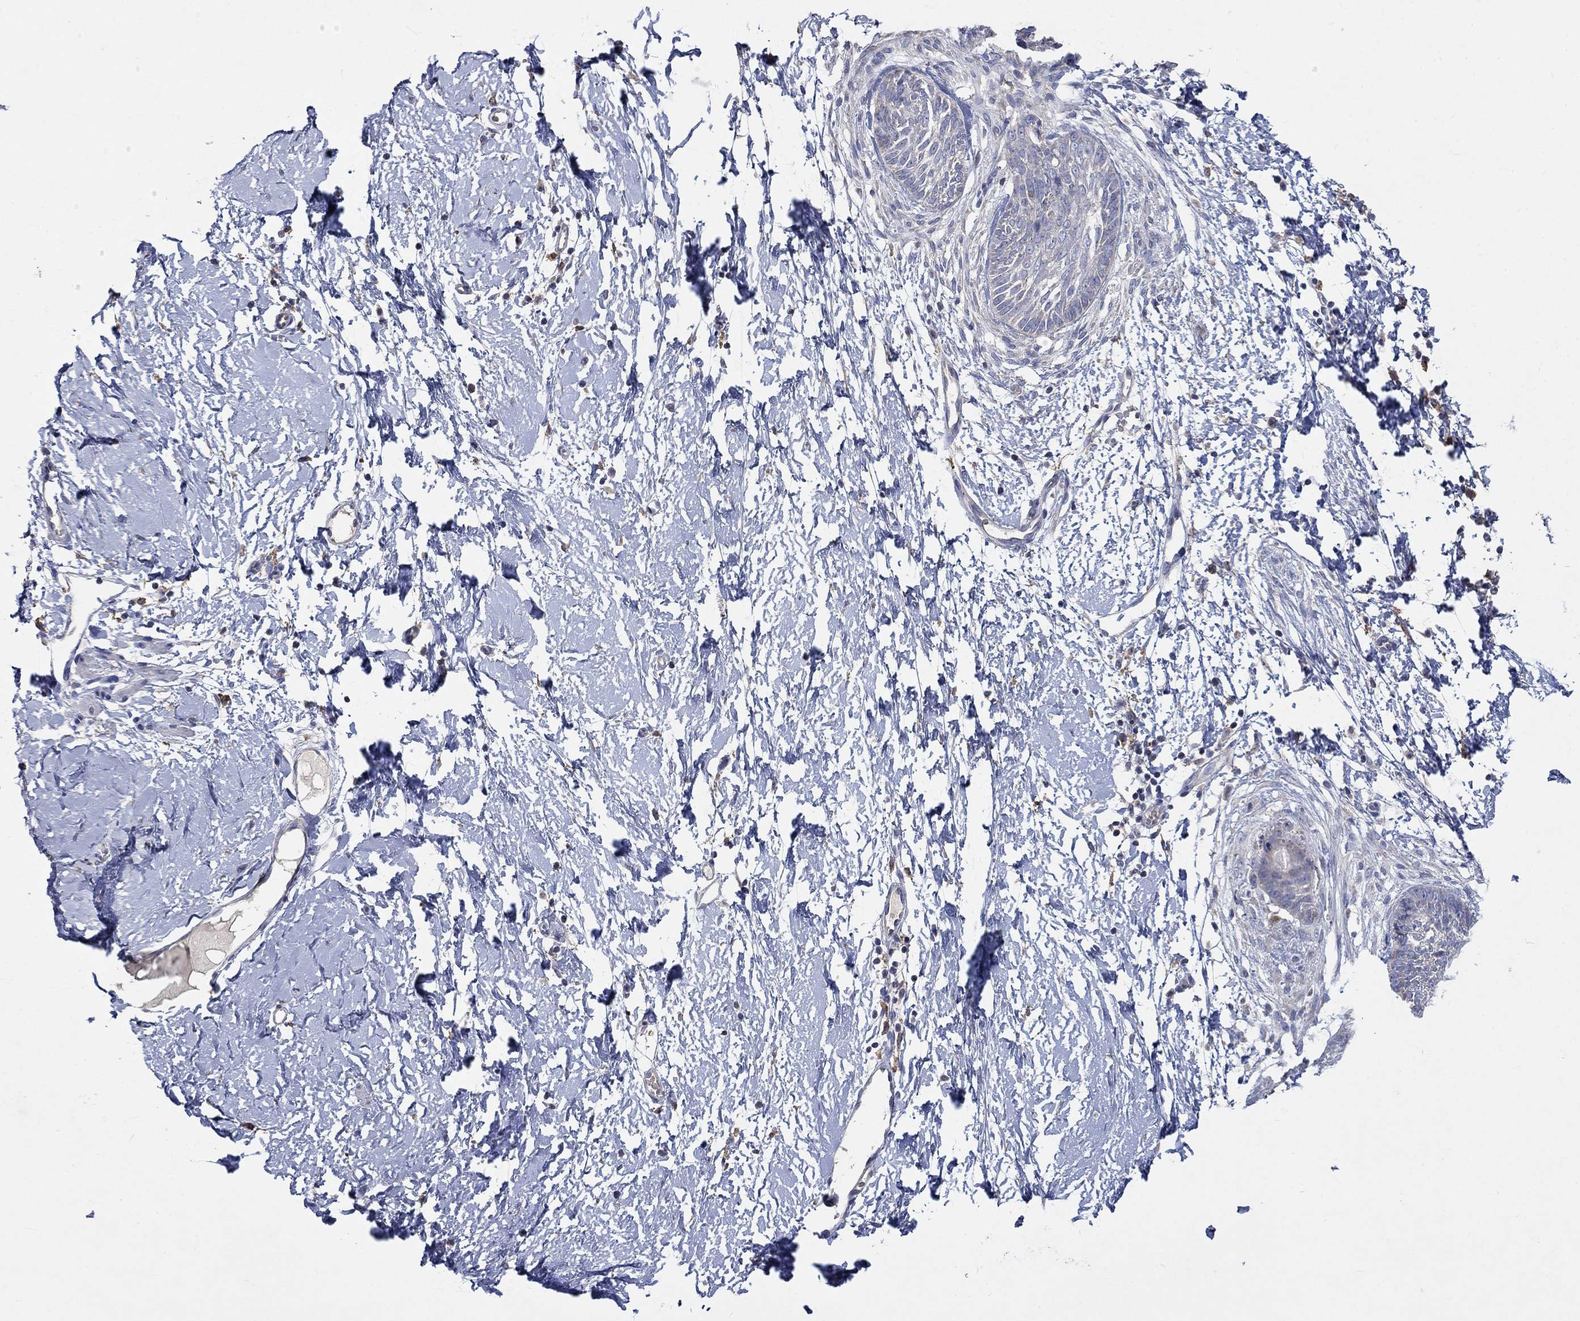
{"staining": {"intensity": "negative", "quantity": "none", "location": "none"}, "tissue": "skin cancer", "cell_type": "Tumor cells", "image_type": "cancer", "snomed": [{"axis": "morphology", "description": "Normal tissue, NOS"}, {"axis": "morphology", "description": "Basal cell carcinoma"}, {"axis": "topography", "description": "Skin"}], "caption": "This is a image of IHC staining of skin cancer (basal cell carcinoma), which shows no expression in tumor cells.", "gene": "UGT8", "patient": {"sex": "male", "age": 84}}